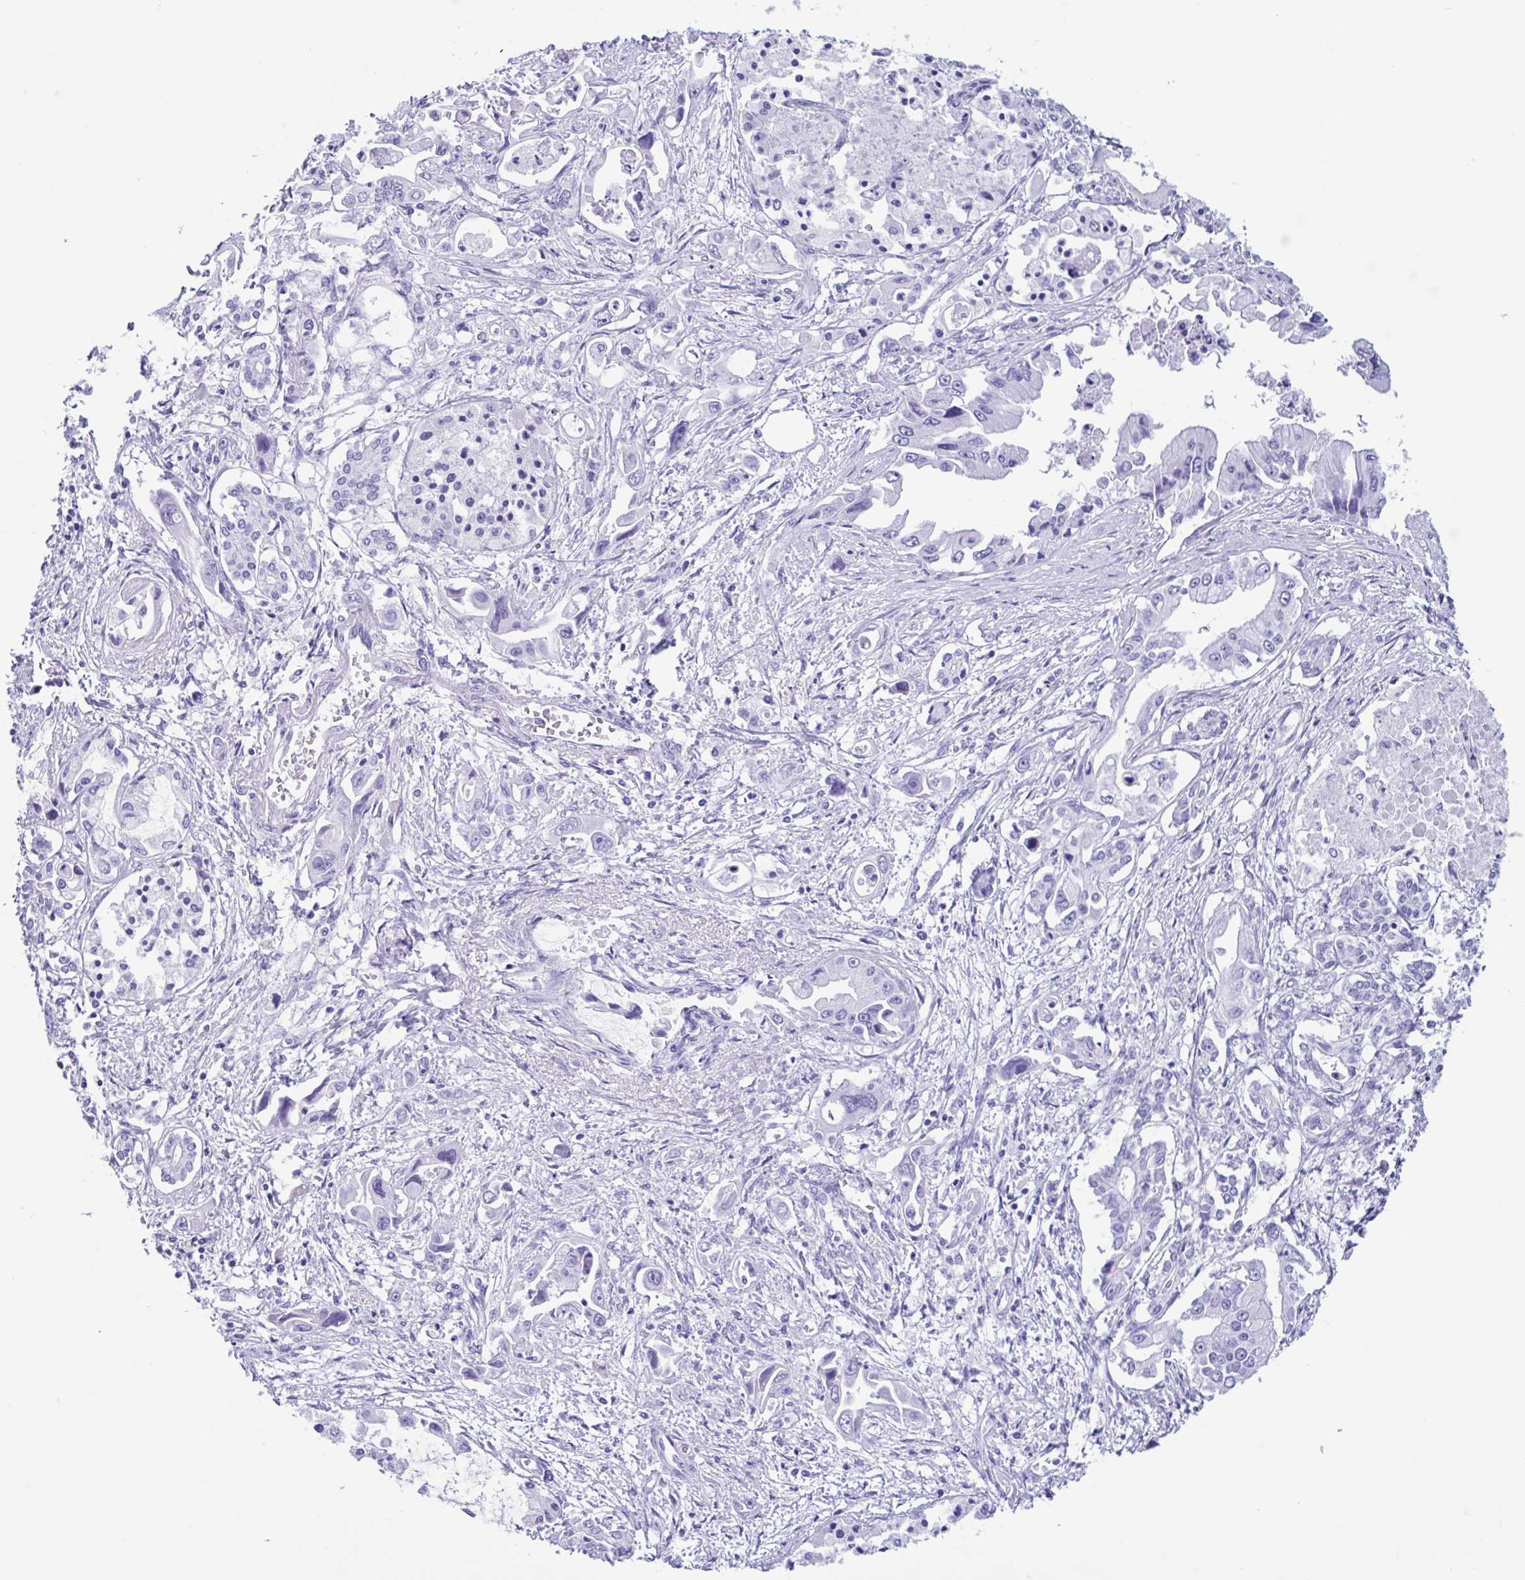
{"staining": {"intensity": "negative", "quantity": "none", "location": "none"}, "tissue": "pancreatic cancer", "cell_type": "Tumor cells", "image_type": "cancer", "snomed": [{"axis": "morphology", "description": "Adenocarcinoma, NOS"}, {"axis": "topography", "description": "Pancreas"}], "caption": "High magnification brightfield microscopy of pancreatic adenocarcinoma stained with DAB (brown) and counterstained with hematoxylin (blue): tumor cells show no significant staining.", "gene": "TMEM35A", "patient": {"sex": "male", "age": 84}}